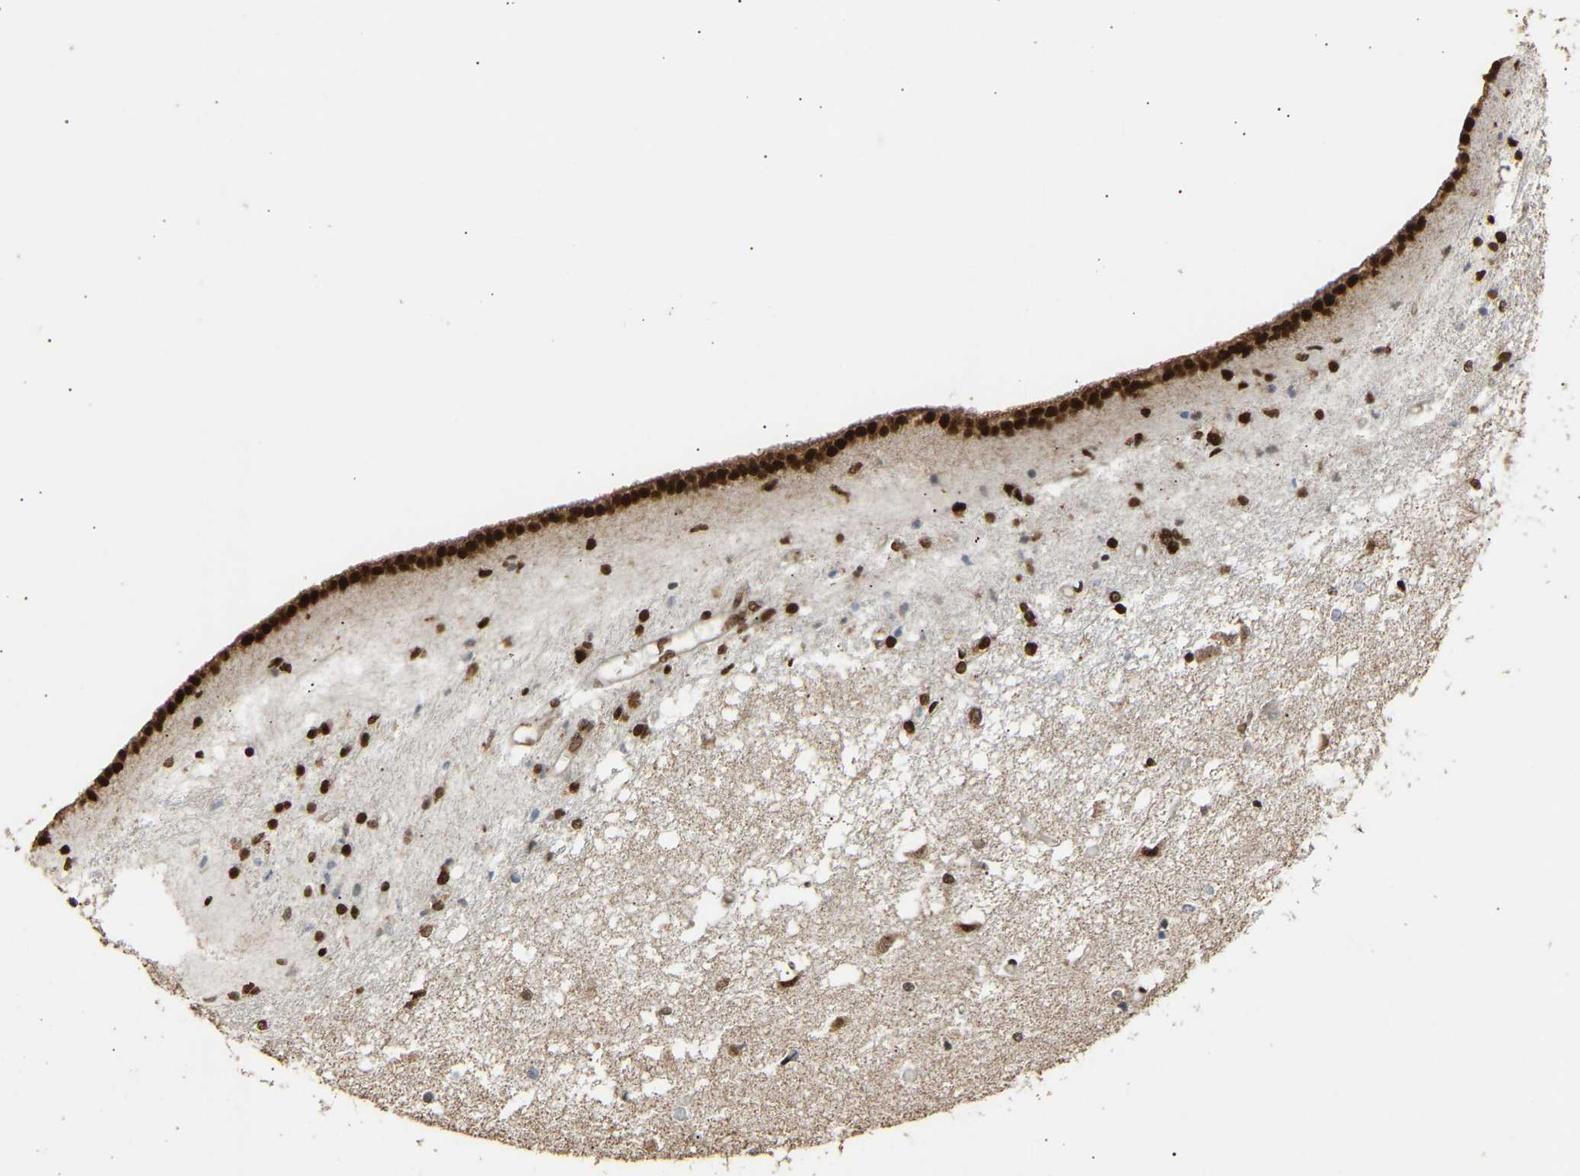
{"staining": {"intensity": "moderate", "quantity": ">75%", "location": "nuclear"}, "tissue": "caudate", "cell_type": "Glial cells", "image_type": "normal", "snomed": [{"axis": "morphology", "description": "Normal tissue, NOS"}, {"axis": "topography", "description": "Lateral ventricle wall"}], "caption": "Immunohistochemistry (DAB (3,3'-diaminobenzidine)) staining of normal human caudate reveals moderate nuclear protein positivity in approximately >75% of glial cells. The staining is performed using DAB (3,3'-diaminobenzidine) brown chromogen to label protein expression. The nuclei are counter-stained blue using hematoxylin.", "gene": "ALYREF", "patient": {"sex": "male", "age": 45}}